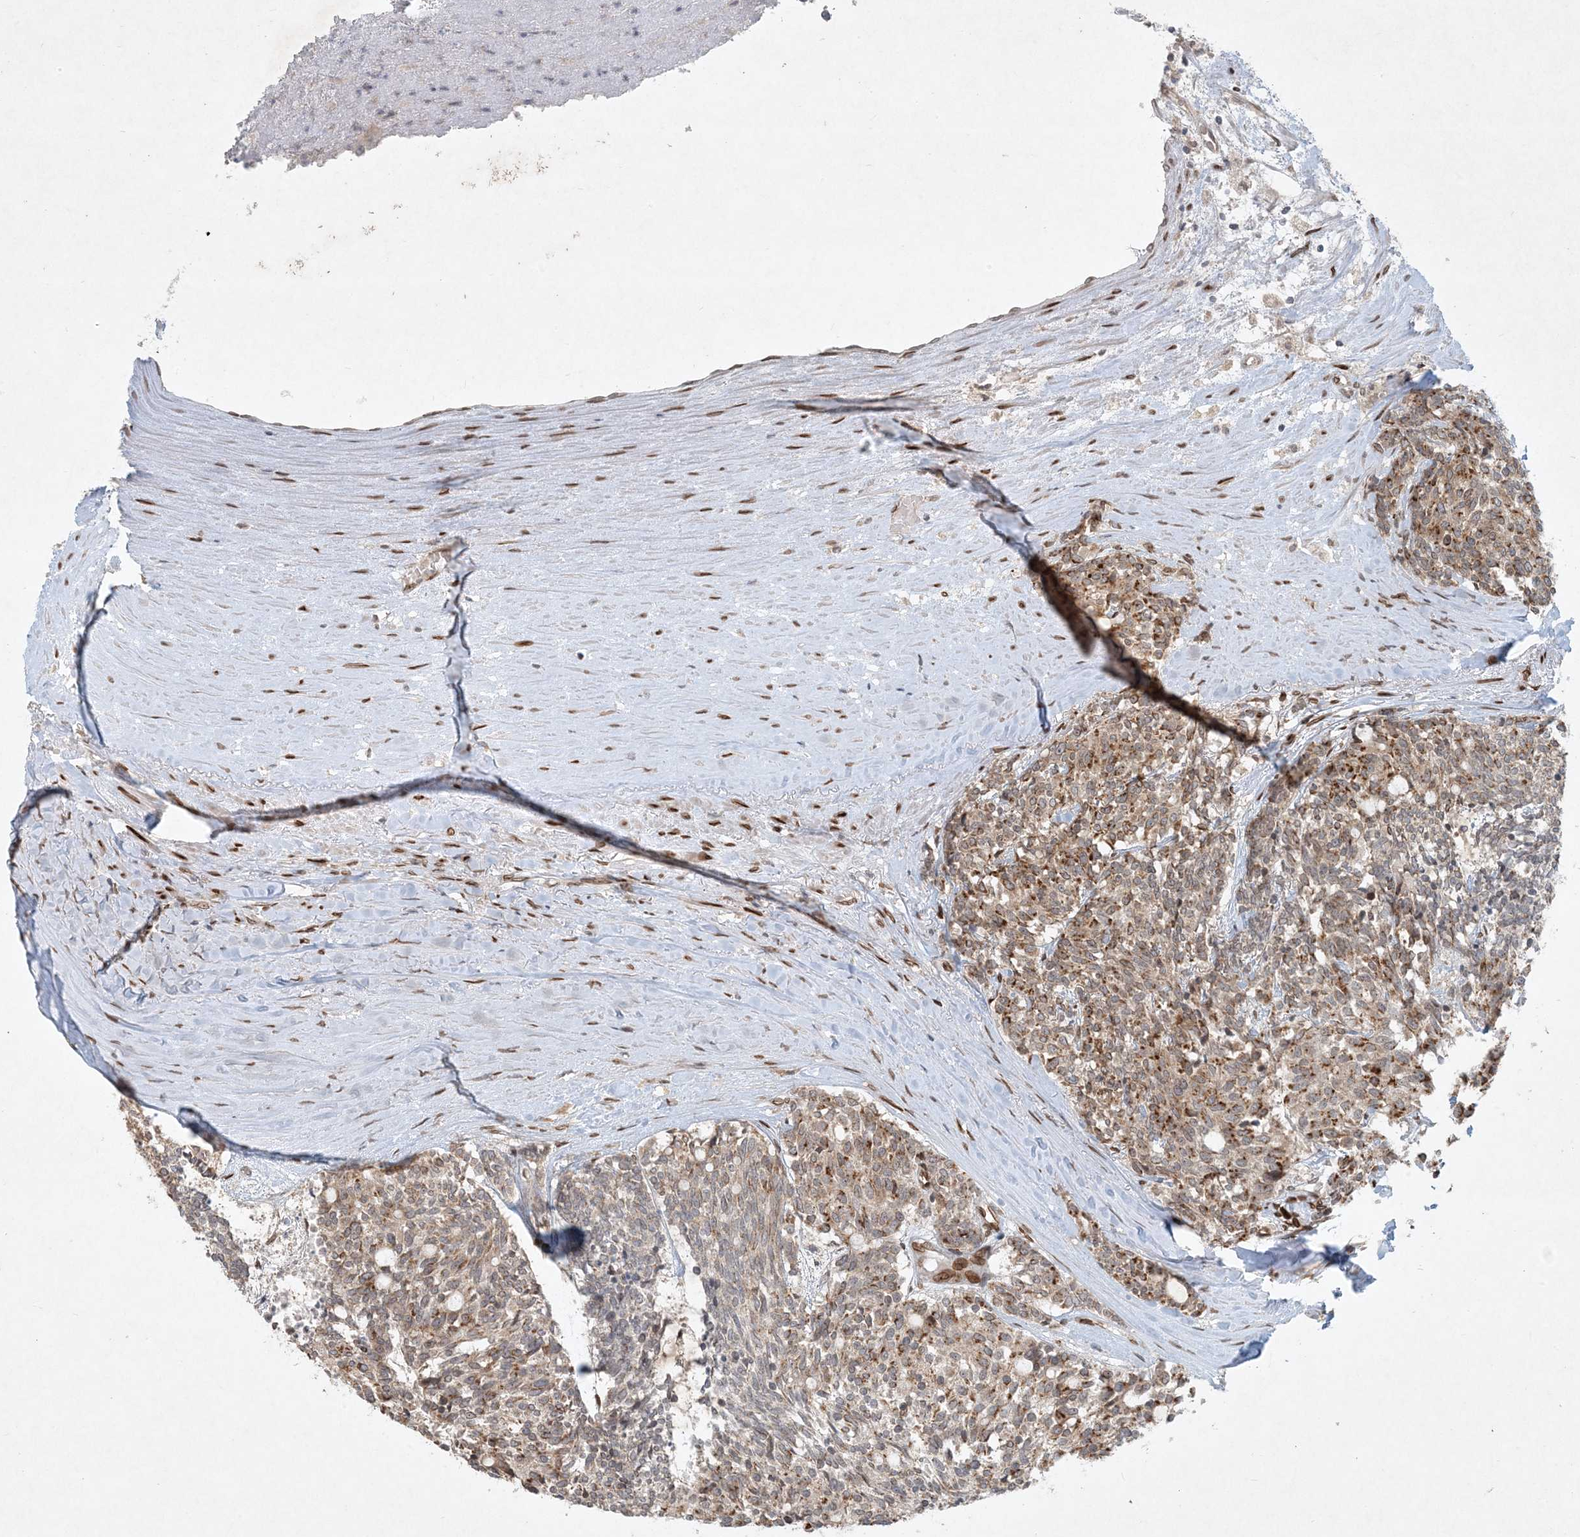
{"staining": {"intensity": "moderate", "quantity": ">75%", "location": "cytoplasmic/membranous"}, "tissue": "carcinoid", "cell_type": "Tumor cells", "image_type": "cancer", "snomed": [{"axis": "morphology", "description": "Carcinoid, malignant, NOS"}, {"axis": "topography", "description": "Pancreas"}], "caption": "Immunohistochemistry (IHC) (DAB) staining of carcinoid shows moderate cytoplasmic/membranous protein staining in approximately >75% of tumor cells.", "gene": "SLC35A2", "patient": {"sex": "female", "age": 54}}